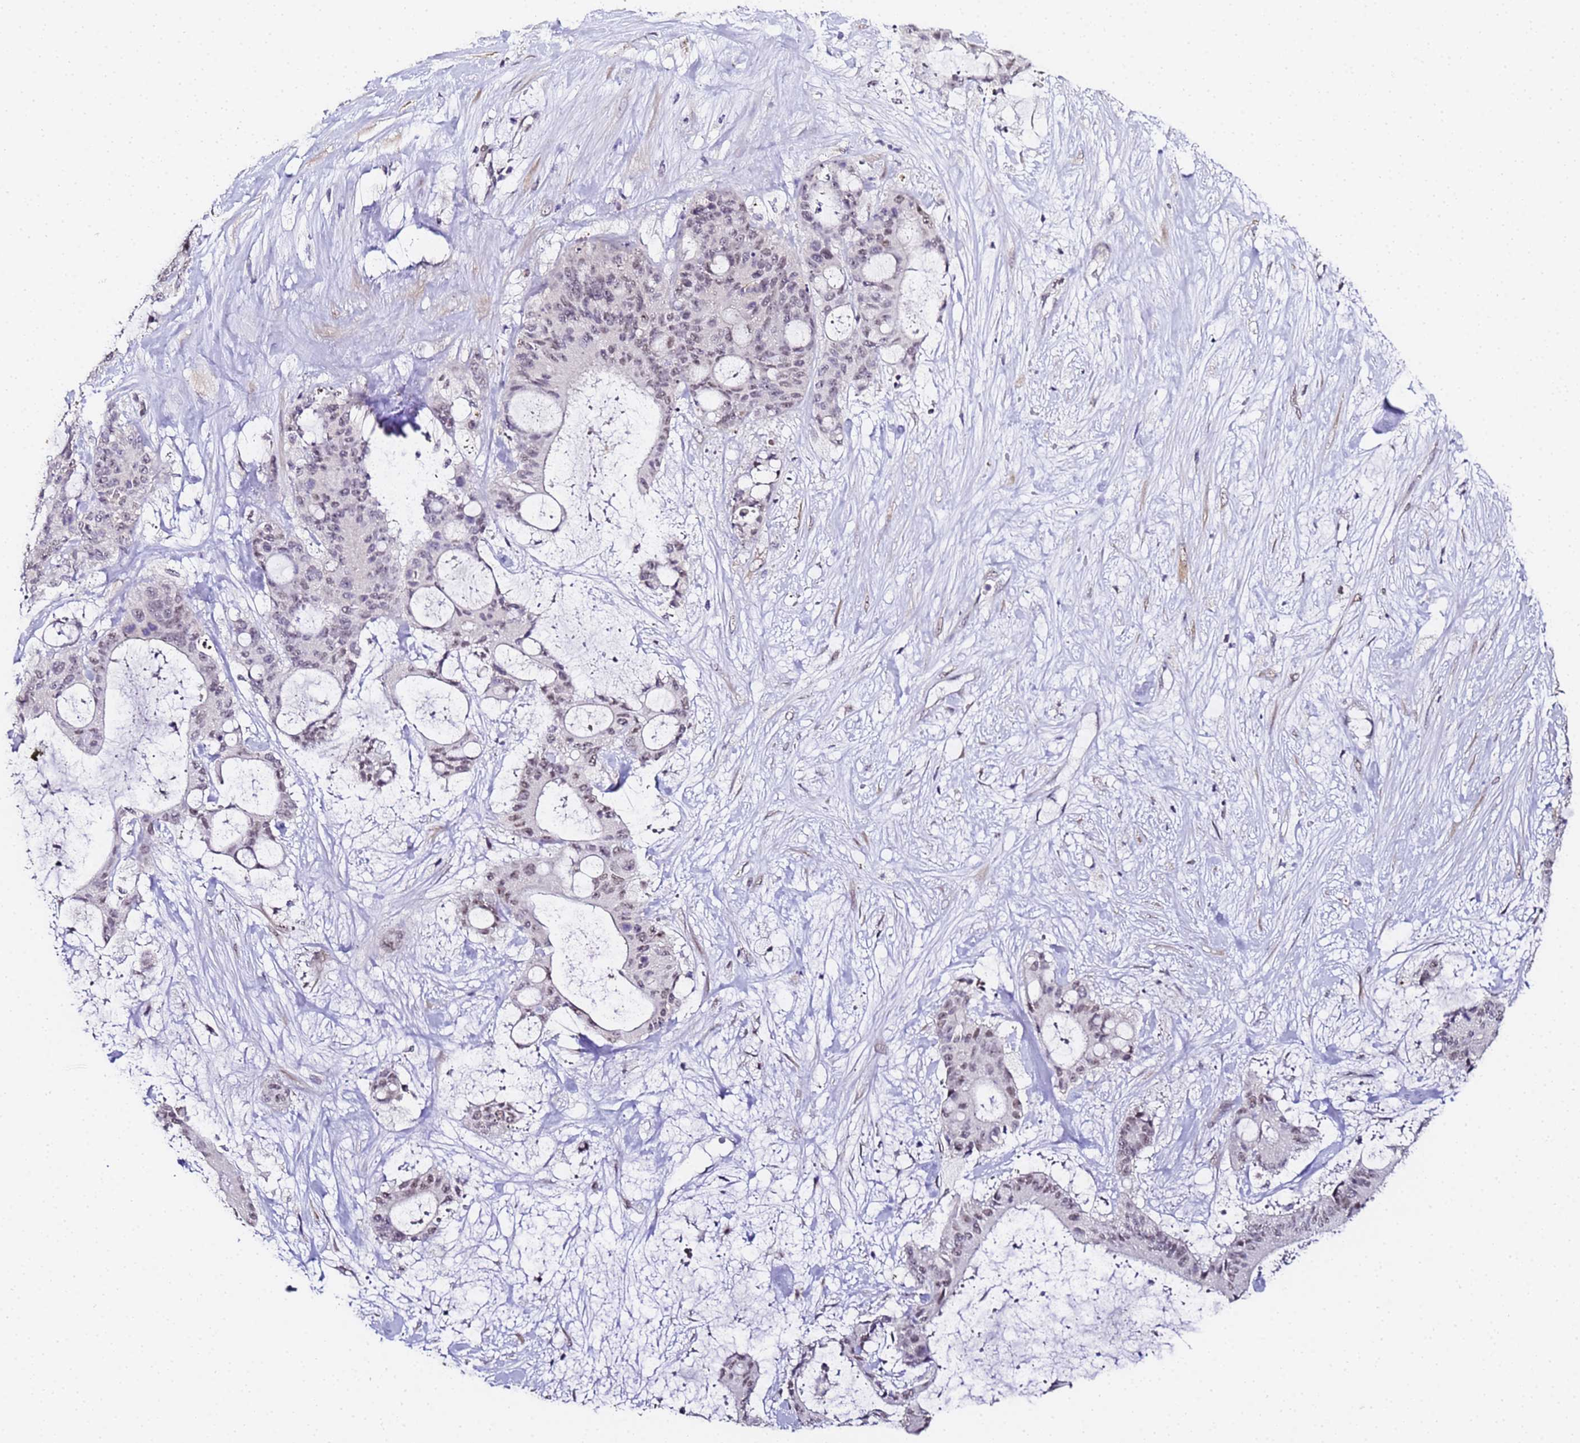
{"staining": {"intensity": "weak", "quantity": "<25%", "location": "nuclear"}, "tissue": "liver cancer", "cell_type": "Tumor cells", "image_type": "cancer", "snomed": [{"axis": "morphology", "description": "Normal tissue, NOS"}, {"axis": "morphology", "description": "Cholangiocarcinoma"}, {"axis": "topography", "description": "Liver"}, {"axis": "topography", "description": "Peripheral nerve tissue"}], "caption": "Human liver cancer (cholangiocarcinoma) stained for a protein using immunohistochemistry reveals no expression in tumor cells.", "gene": "LSM3", "patient": {"sex": "female", "age": 73}}